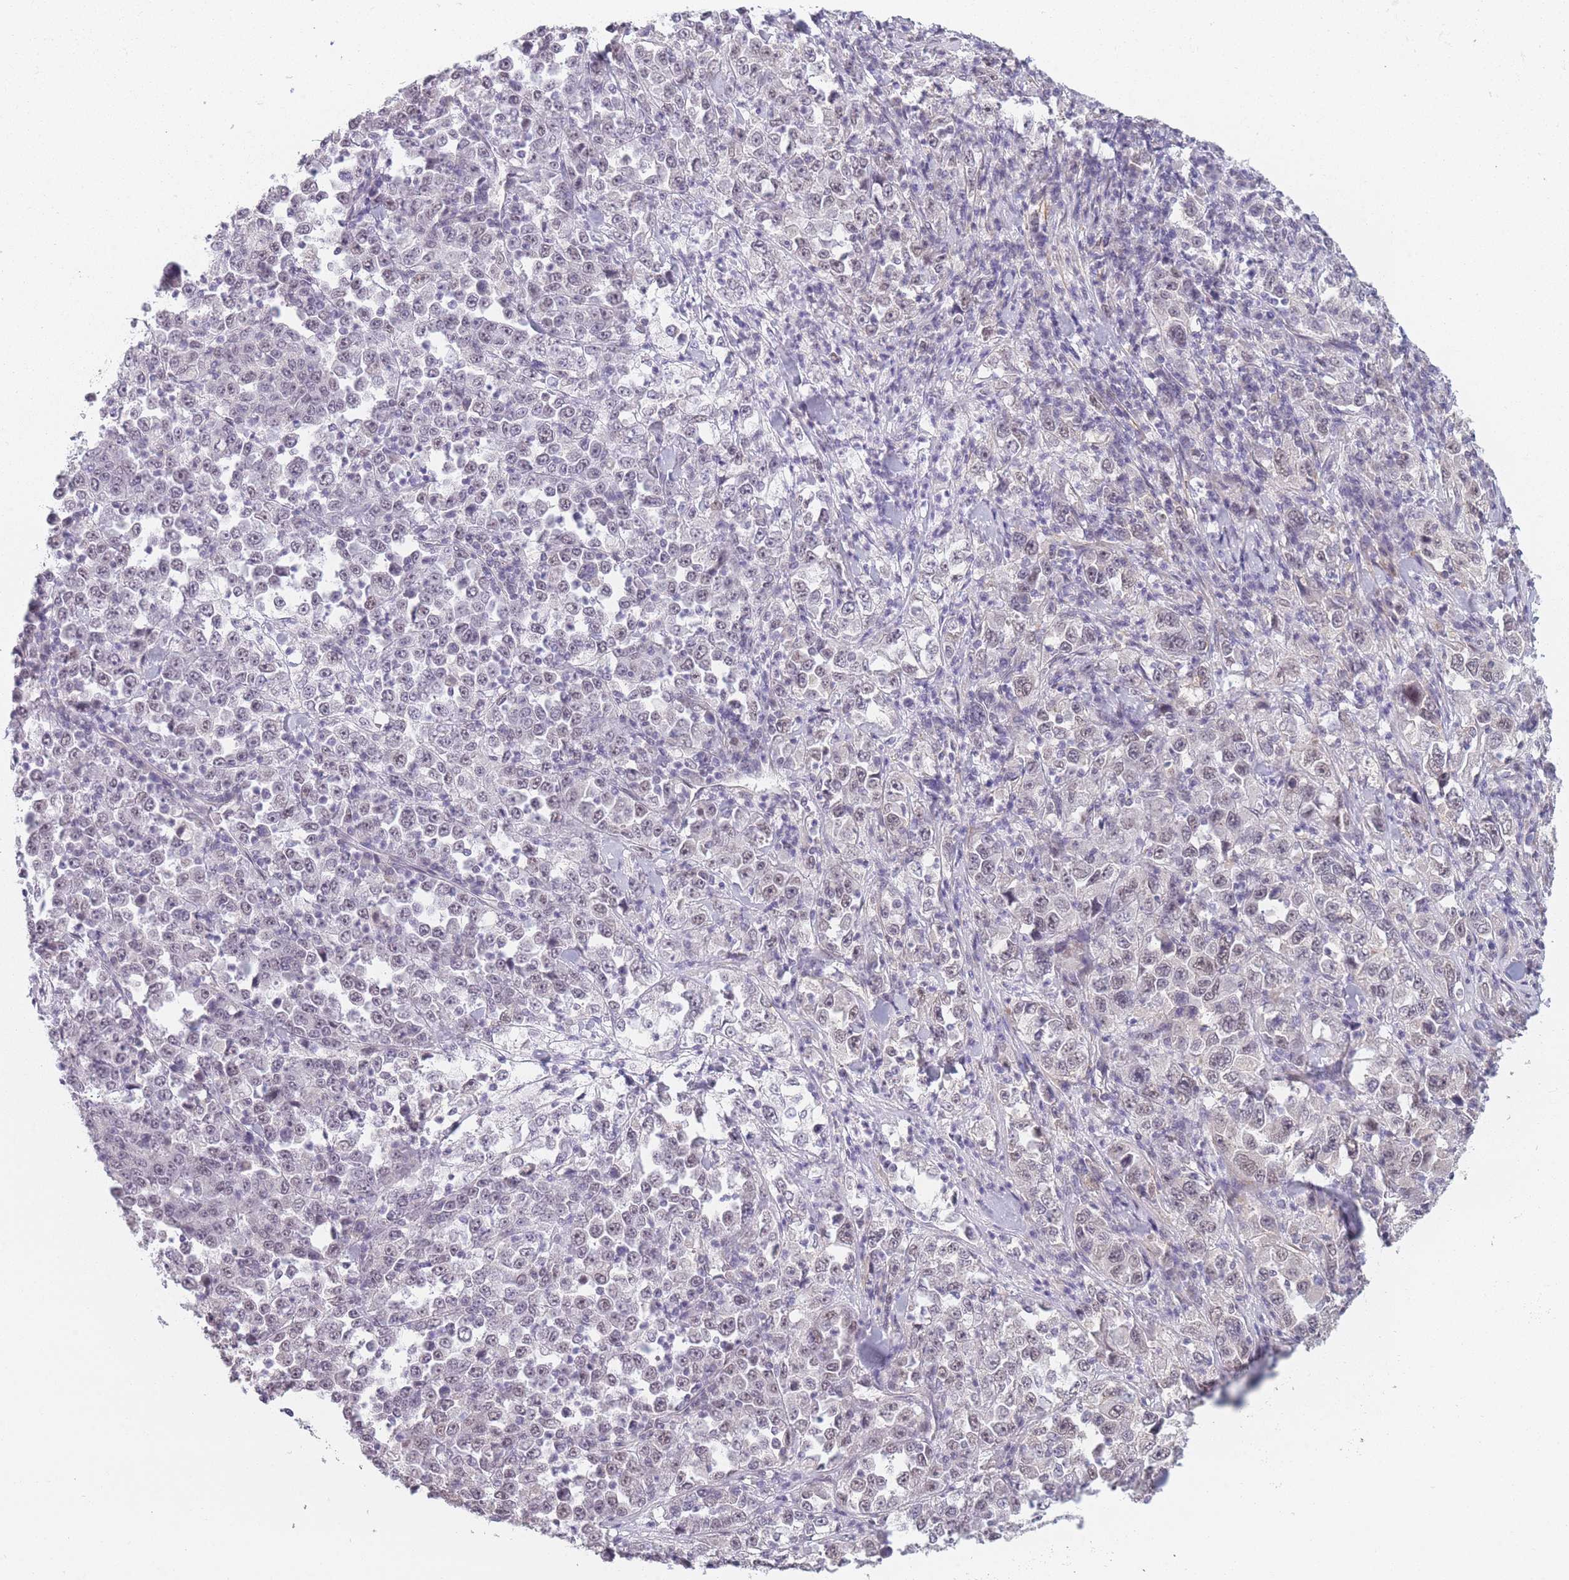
{"staining": {"intensity": "weak", "quantity": "<25%", "location": "nuclear"}, "tissue": "stomach cancer", "cell_type": "Tumor cells", "image_type": "cancer", "snomed": [{"axis": "morphology", "description": "Normal tissue, NOS"}, {"axis": "morphology", "description": "Adenocarcinoma, NOS"}, {"axis": "topography", "description": "Stomach, upper"}, {"axis": "topography", "description": "Stomach"}], "caption": "The photomicrograph exhibits no significant staining in tumor cells of stomach cancer (adenocarcinoma).", "gene": "SIN3B", "patient": {"sex": "male", "age": 59}}